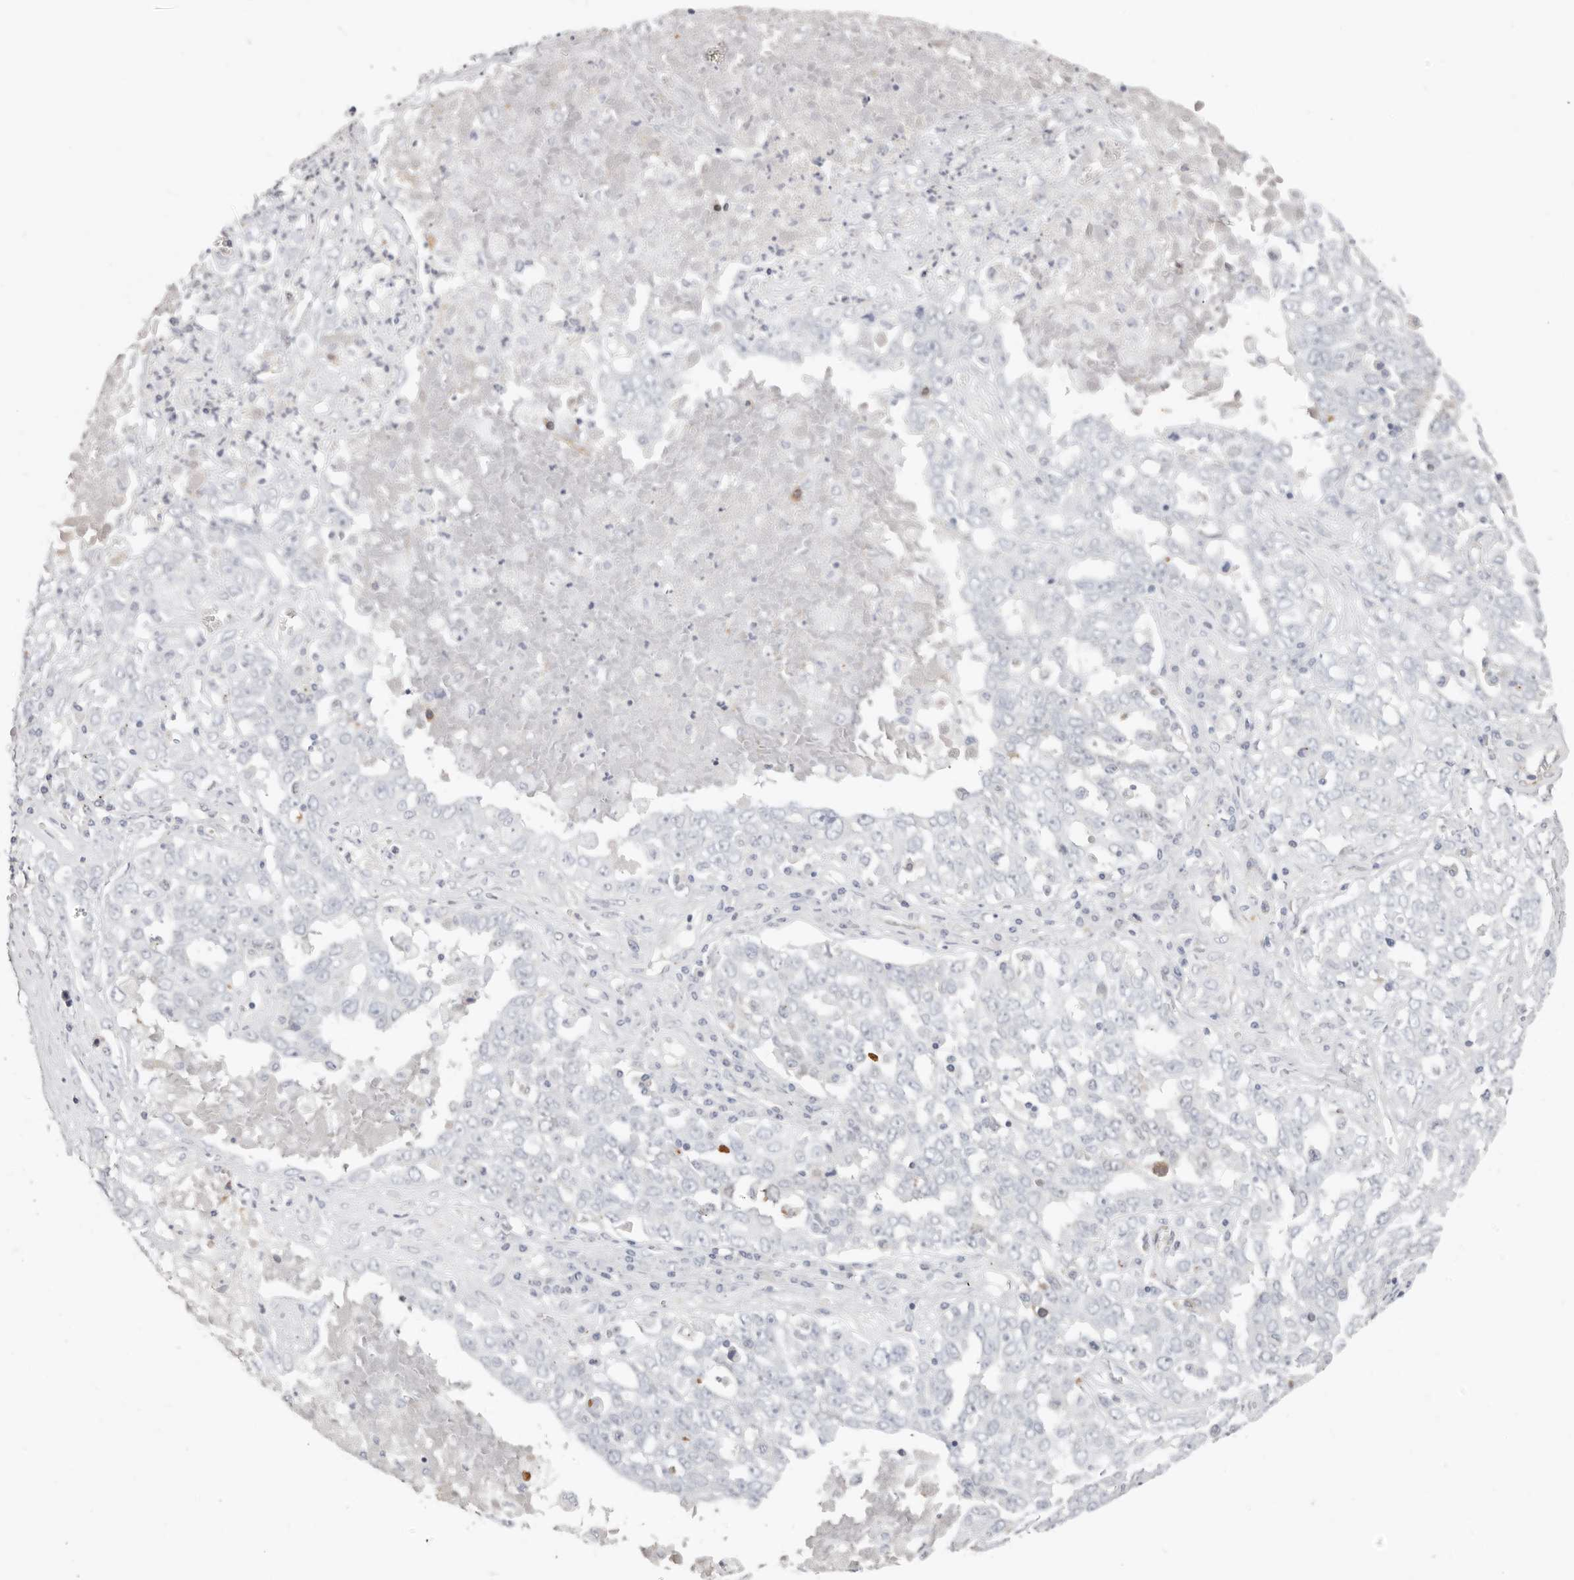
{"staining": {"intensity": "negative", "quantity": "none", "location": "none"}, "tissue": "ovarian cancer", "cell_type": "Tumor cells", "image_type": "cancer", "snomed": [{"axis": "morphology", "description": "Carcinoma, endometroid"}, {"axis": "topography", "description": "Ovary"}], "caption": "Tumor cells show no significant protein expression in ovarian cancer.", "gene": "ZRANB1", "patient": {"sex": "female", "age": 62}}